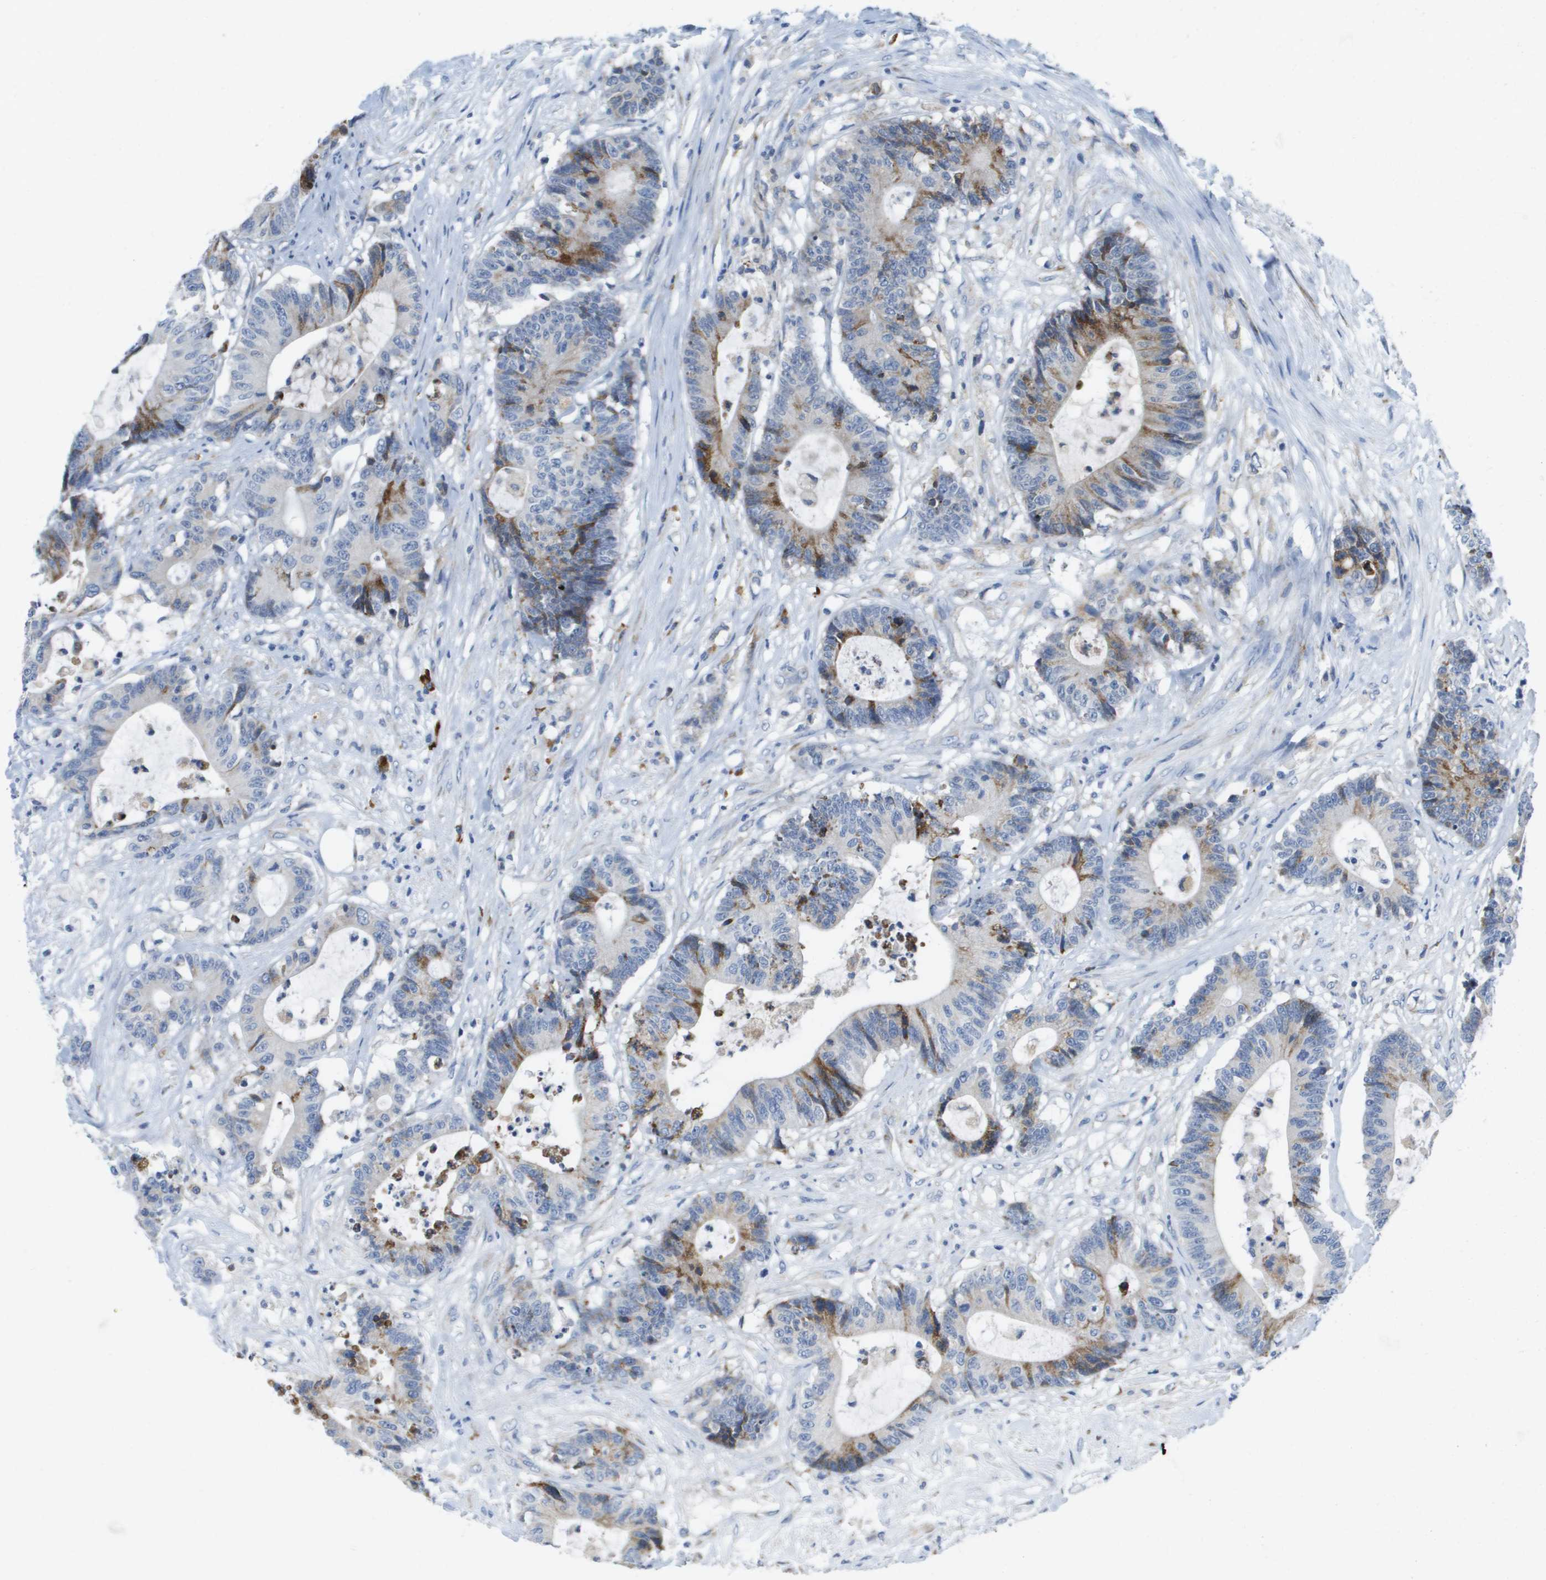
{"staining": {"intensity": "moderate", "quantity": "<25%", "location": "cytoplasmic/membranous"}, "tissue": "colorectal cancer", "cell_type": "Tumor cells", "image_type": "cancer", "snomed": [{"axis": "morphology", "description": "Adenocarcinoma, NOS"}, {"axis": "topography", "description": "Colon"}], "caption": "Immunohistochemical staining of colorectal adenocarcinoma displays low levels of moderate cytoplasmic/membranous expression in approximately <25% of tumor cells. Nuclei are stained in blue.", "gene": "CD3G", "patient": {"sex": "female", "age": 84}}